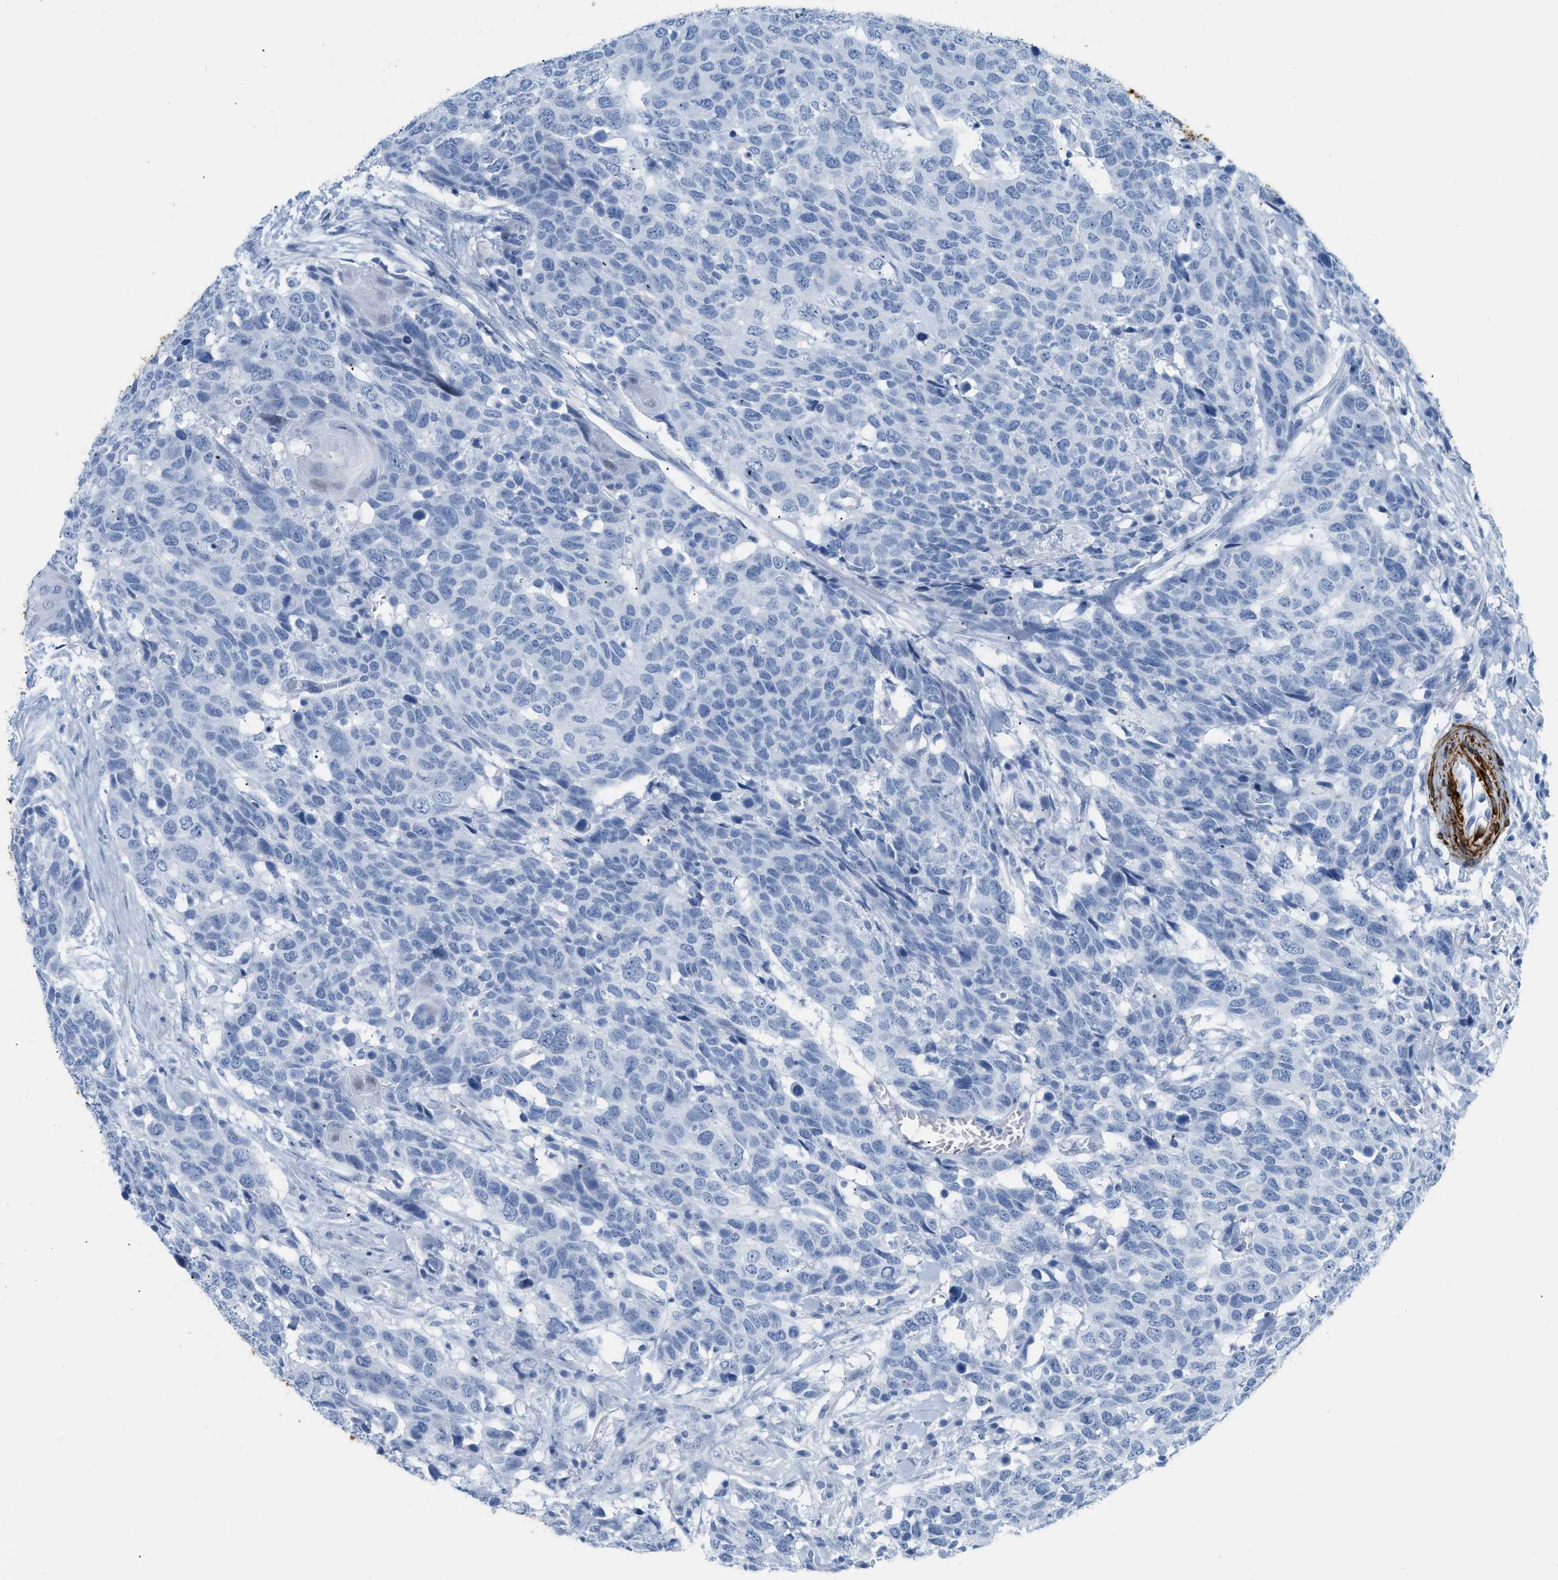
{"staining": {"intensity": "negative", "quantity": "none", "location": "none"}, "tissue": "head and neck cancer", "cell_type": "Tumor cells", "image_type": "cancer", "snomed": [{"axis": "morphology", "description": "Squamous cell carcinoma, NOS"}, {"axis": "topography", "description": "Head-Neck"}], "caption": "Immunohistochemical staining of human head and neck cancer (squamous cell carcinoma) reveals no significant expression in tumor cells.", "gene": "DES", "patient": {"sex": "male", "age": 66}}